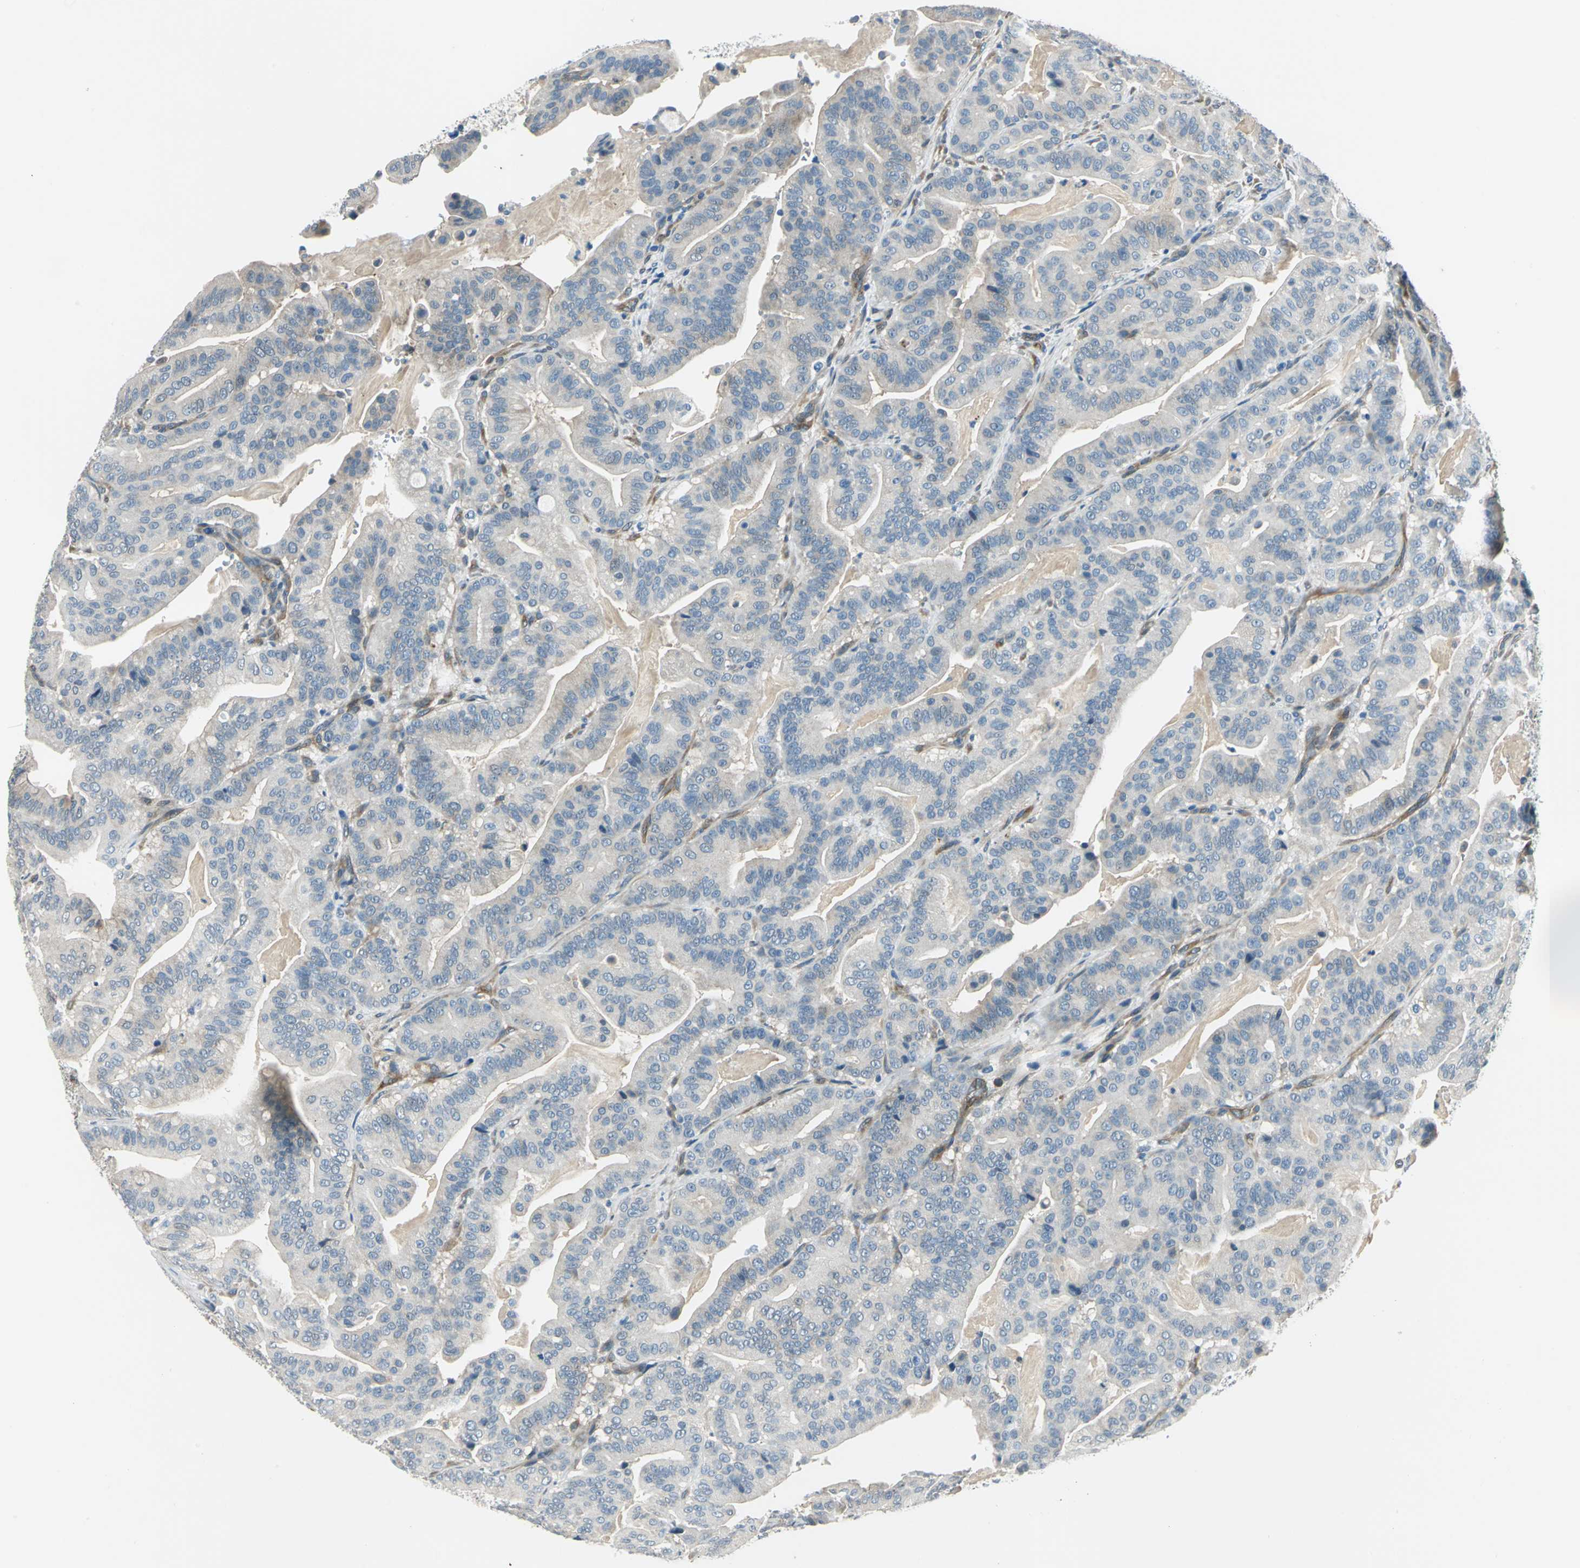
{"staining": {"intensity": "weak", "quantity": "<25%", "location": "cytoplasmic/membranous"}, "tissue": "pancreatic cancer", "cell_type": "Tumor cells", "image_type": "cancer", "snomed": [{"axis": "morphology", "description": "Adenocarcinoma, NOS"}, {"axis": "topography", "description": "Pancreas"}], "caption": "Immunohistochemistry photomicrograph of human pancreatic adenocarcinoma stained for a protein (brown), which reveals no staining in tumor cells.", "gene": "CDC42EP1", "patient": {"sex": "male", "age": 63}}